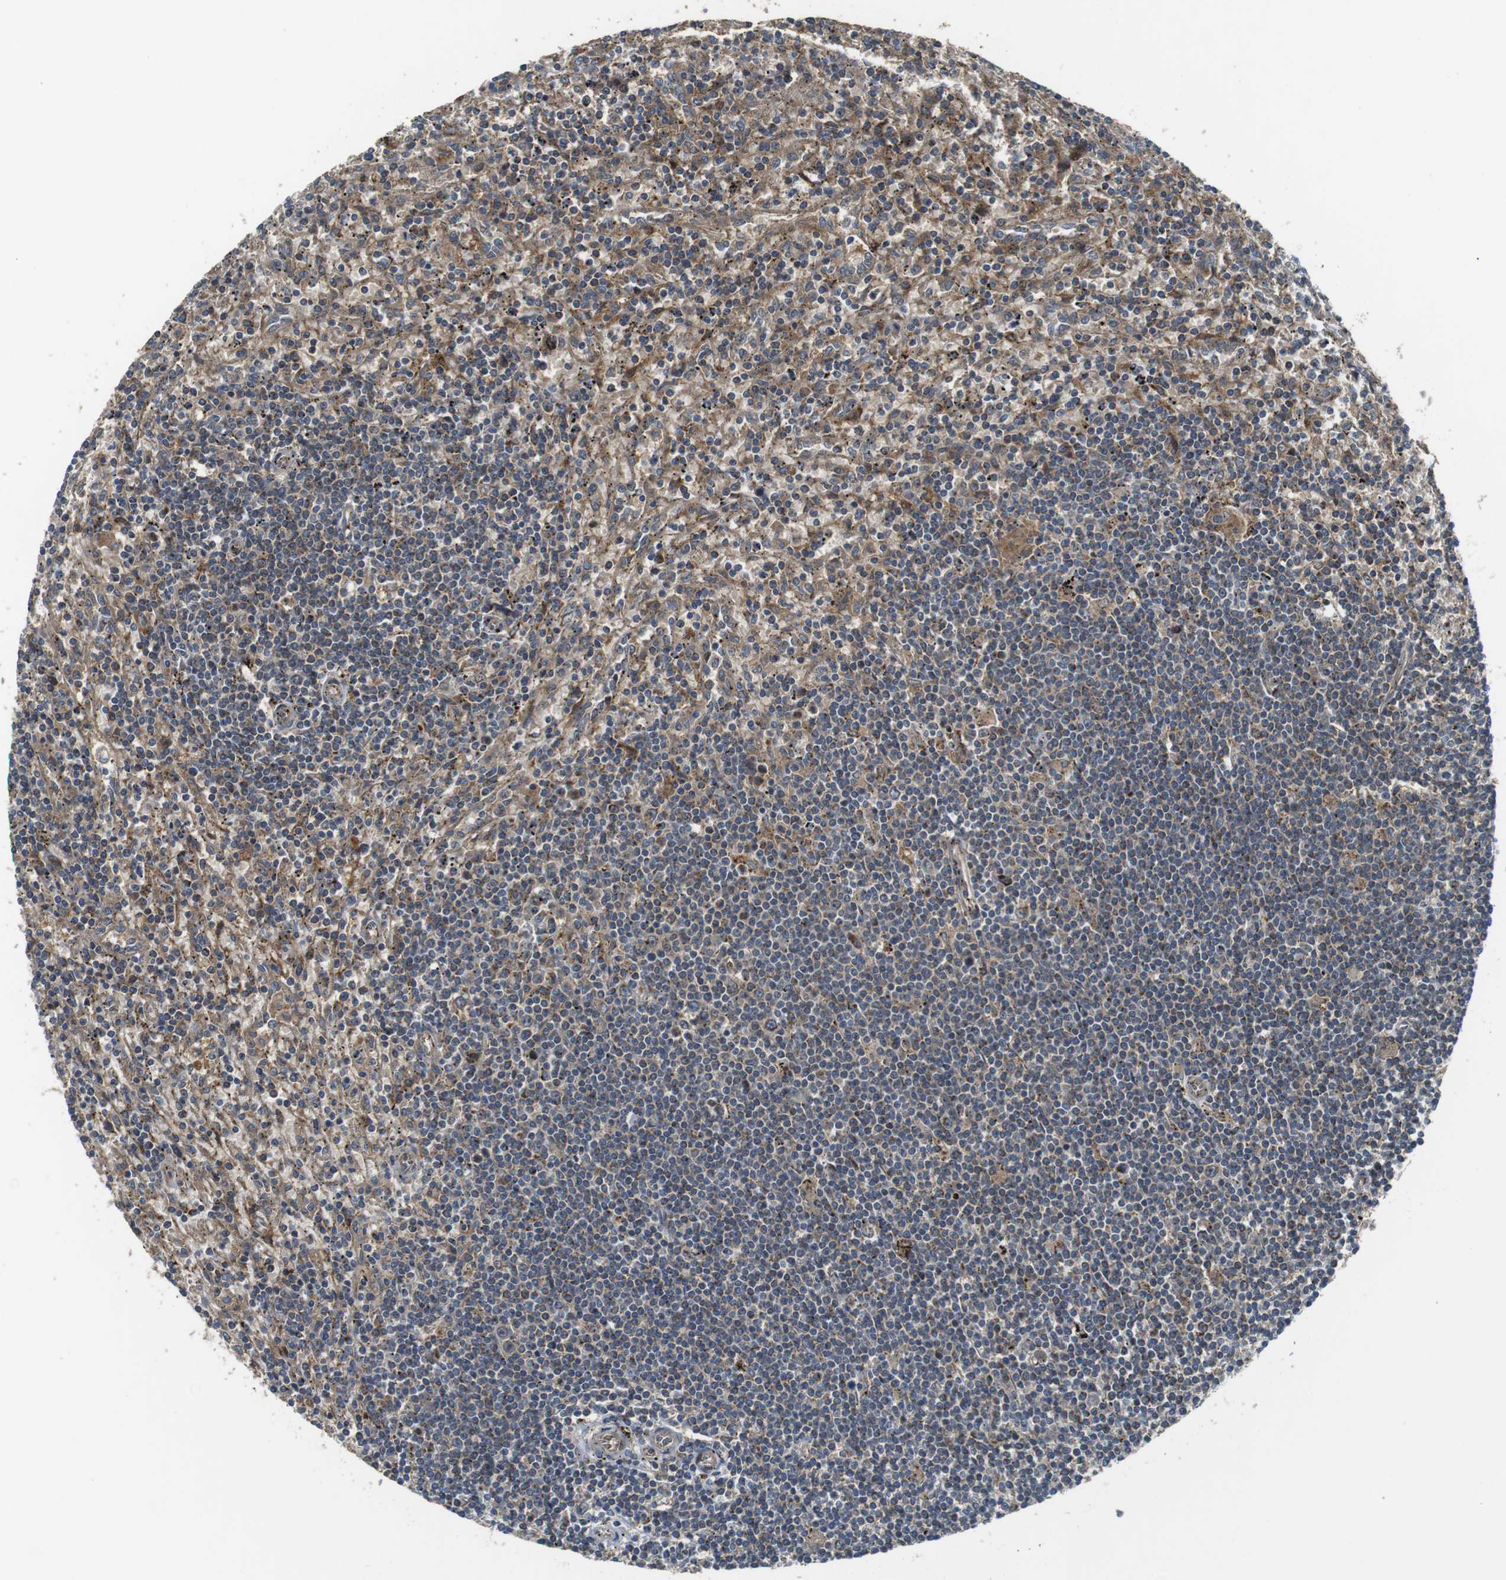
{"staining": {"intensity": "weak", "quantity": "25%-75%", "location": "cytoplasmic/membranous"}, "tissue": "lymphoma", "cell_type": "Tumor cells", "image_type": "cancer", "snomed": [{"axis": "morphology", "description": "Malignant lymphoma, non-Hodgkin's type, Low grade"}, {"axis": "topography", "description": "Spleen"}], "caption": "Tumor cells show low levels of weak cytoplasmic/membranous staining in approximately 25%-75% of cells in human lymphoma.", "gene": "IFFO2", "patient": {"sex": "male", "age": 76}}